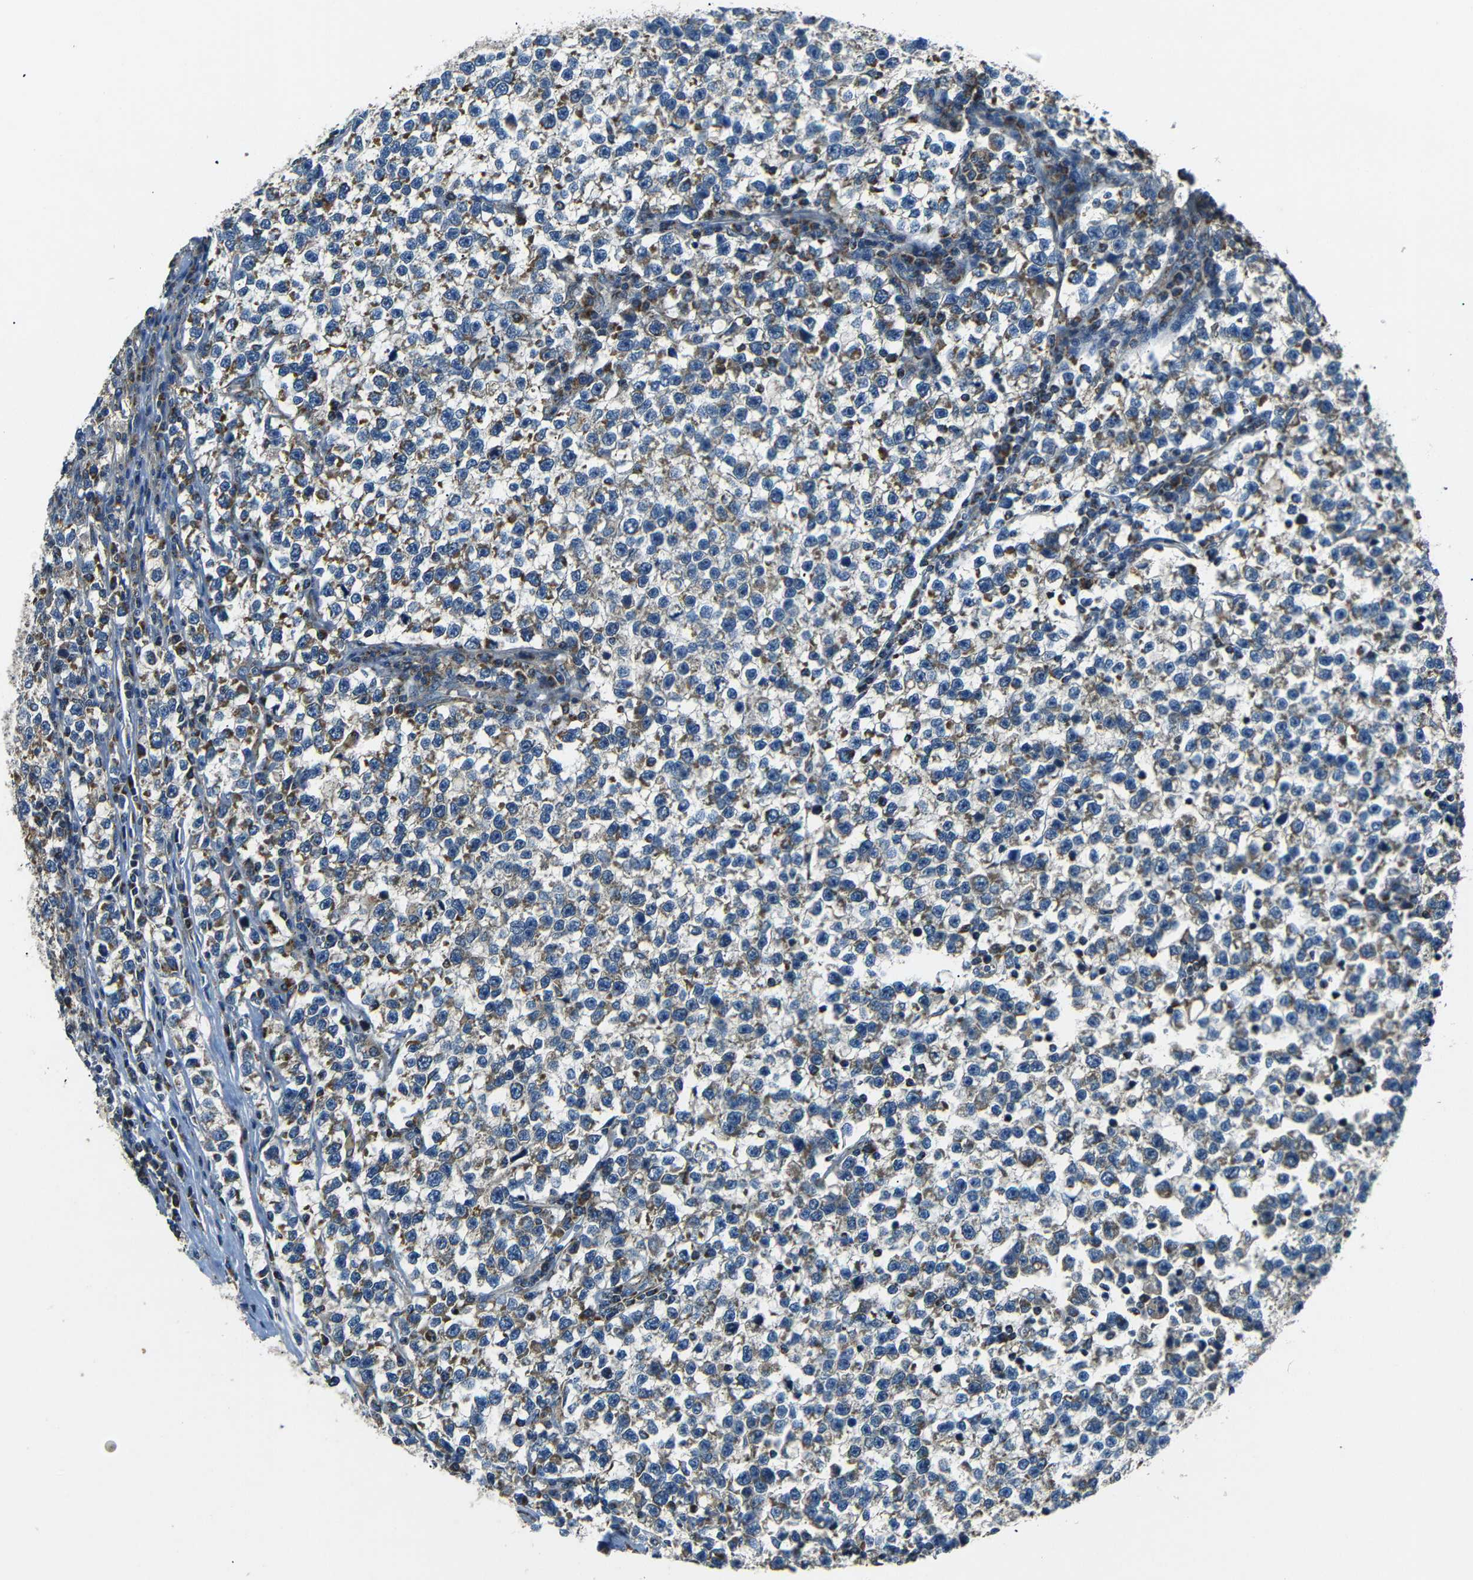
{"staining": {"intensity": "moderate", "quantity": "25%-75%", "location": "cytoplasmic/membranous"}, "tissue": "testis cancer", "cell_type": "Tumor cells", "image_type": "cancer", "snomed": [{"axis": "morphology", "description": "Normal tissue, NOS"}, {"axis": "morphology", "description": "Seminoma, NOS"}, {"axis": "topography", "description": "Testis"}], "caption": "Testis seminoma stained for a protein exhibits moderate cytoplasmic/membranous positivity in tumor cells.", "gene": "NETO2", "patient": {"sex": "male", "age": 43}}